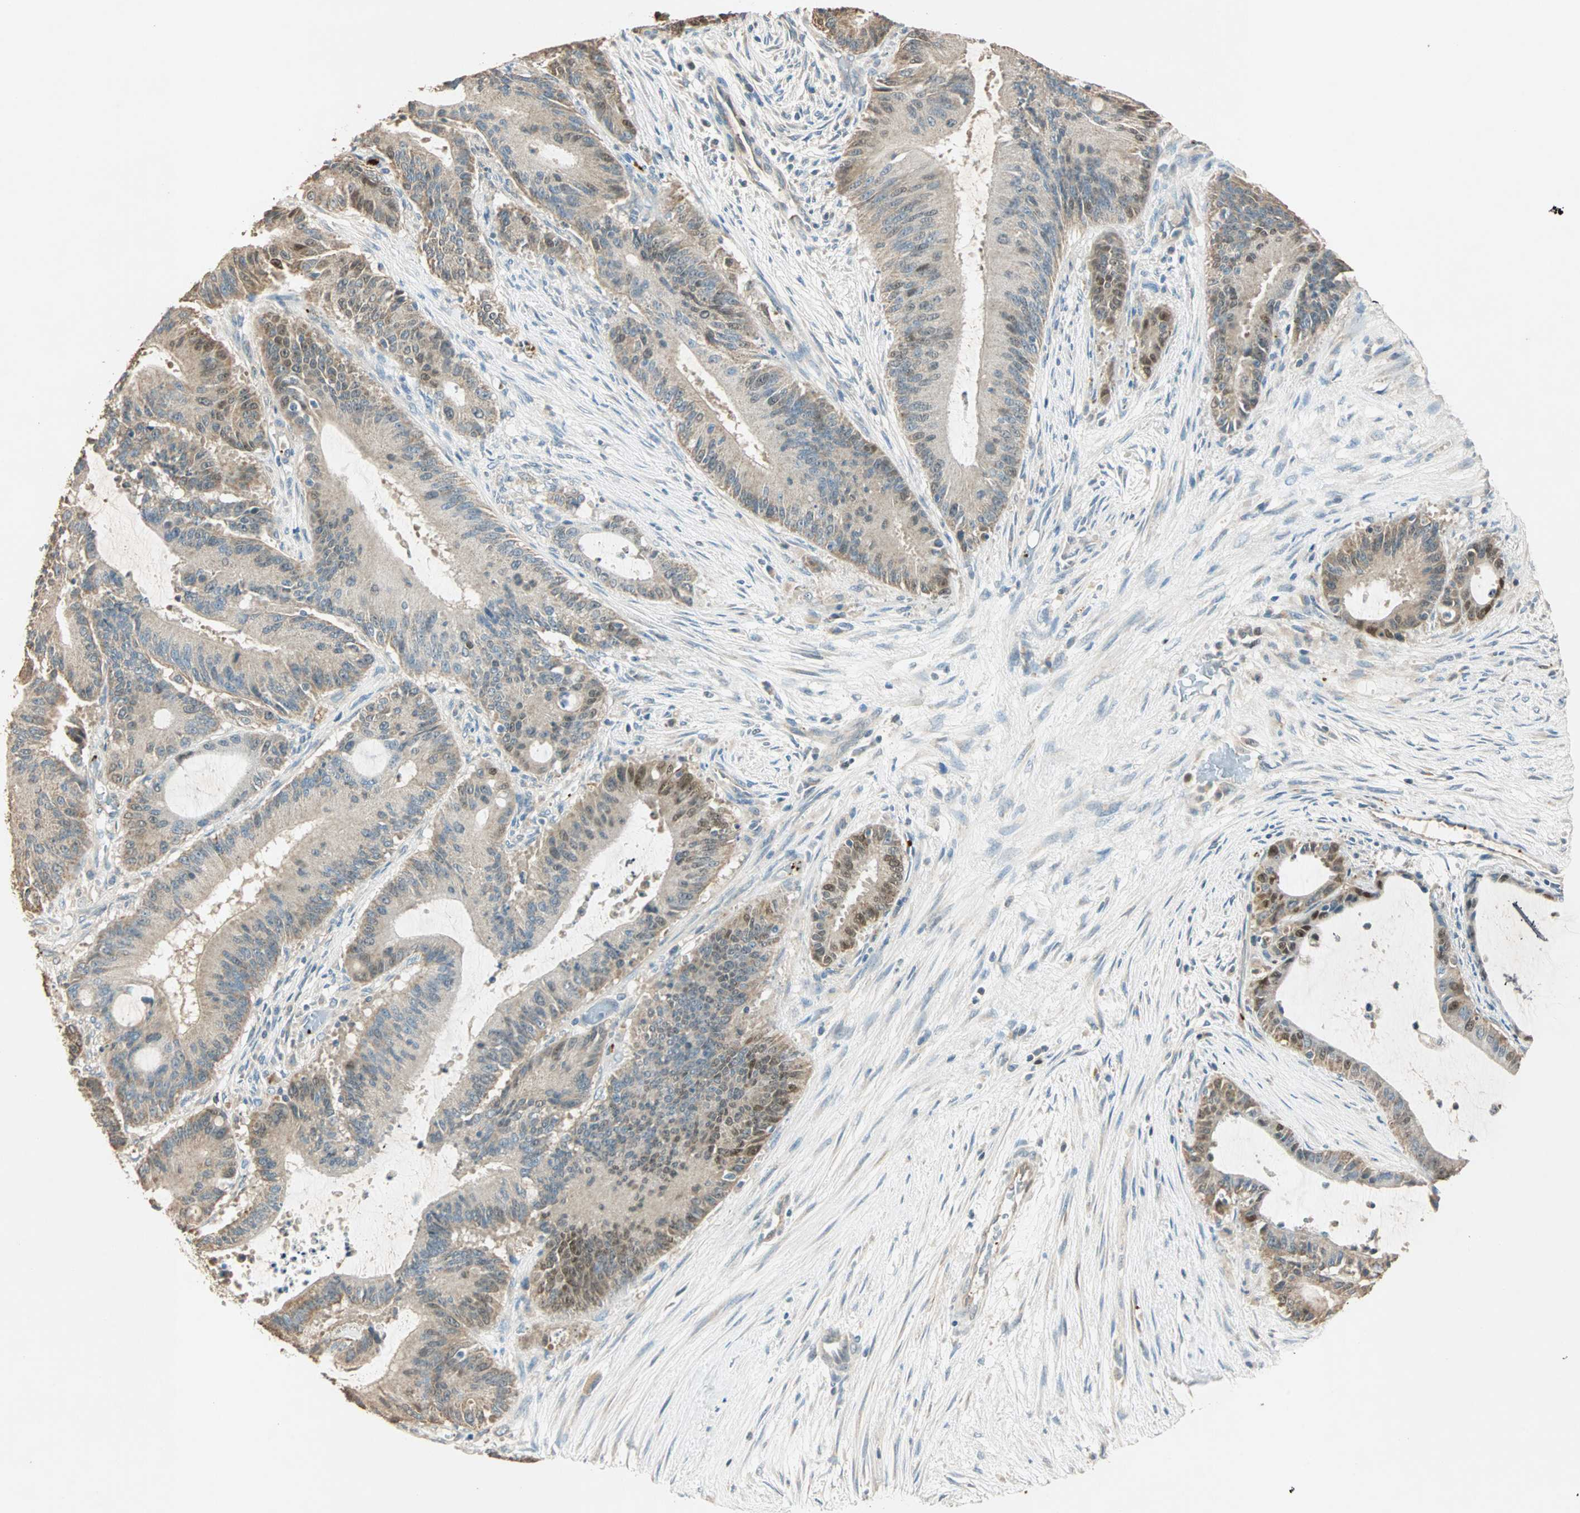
{"staining": {"intensity": "weak", "quantity": "25%-75%", "location": "cytoplasmic/membranous,nuclear"}, "tissue": "liver cancer", "cell_type": "Tumor cells", "image_type": "cancer", "snomed": [{"axis": "morphology", "description": "Cholangiocarcinoma"}, {"axis": "topography", "description": "Liver"}], "caption": "A photomicrograph of human liver cholangiocarcinoma stained for a protein displays weak cytoplasmic/membranous and nuclear brown staining in tumor cells. Using DAB (3,3'-diaminobenzidine) (brown) and hematoxylin (blue) stains, captured at high magnification using brightfield microscopy.", "gene": "RAD18", "patient": {"sex": "female", "age": 73}}